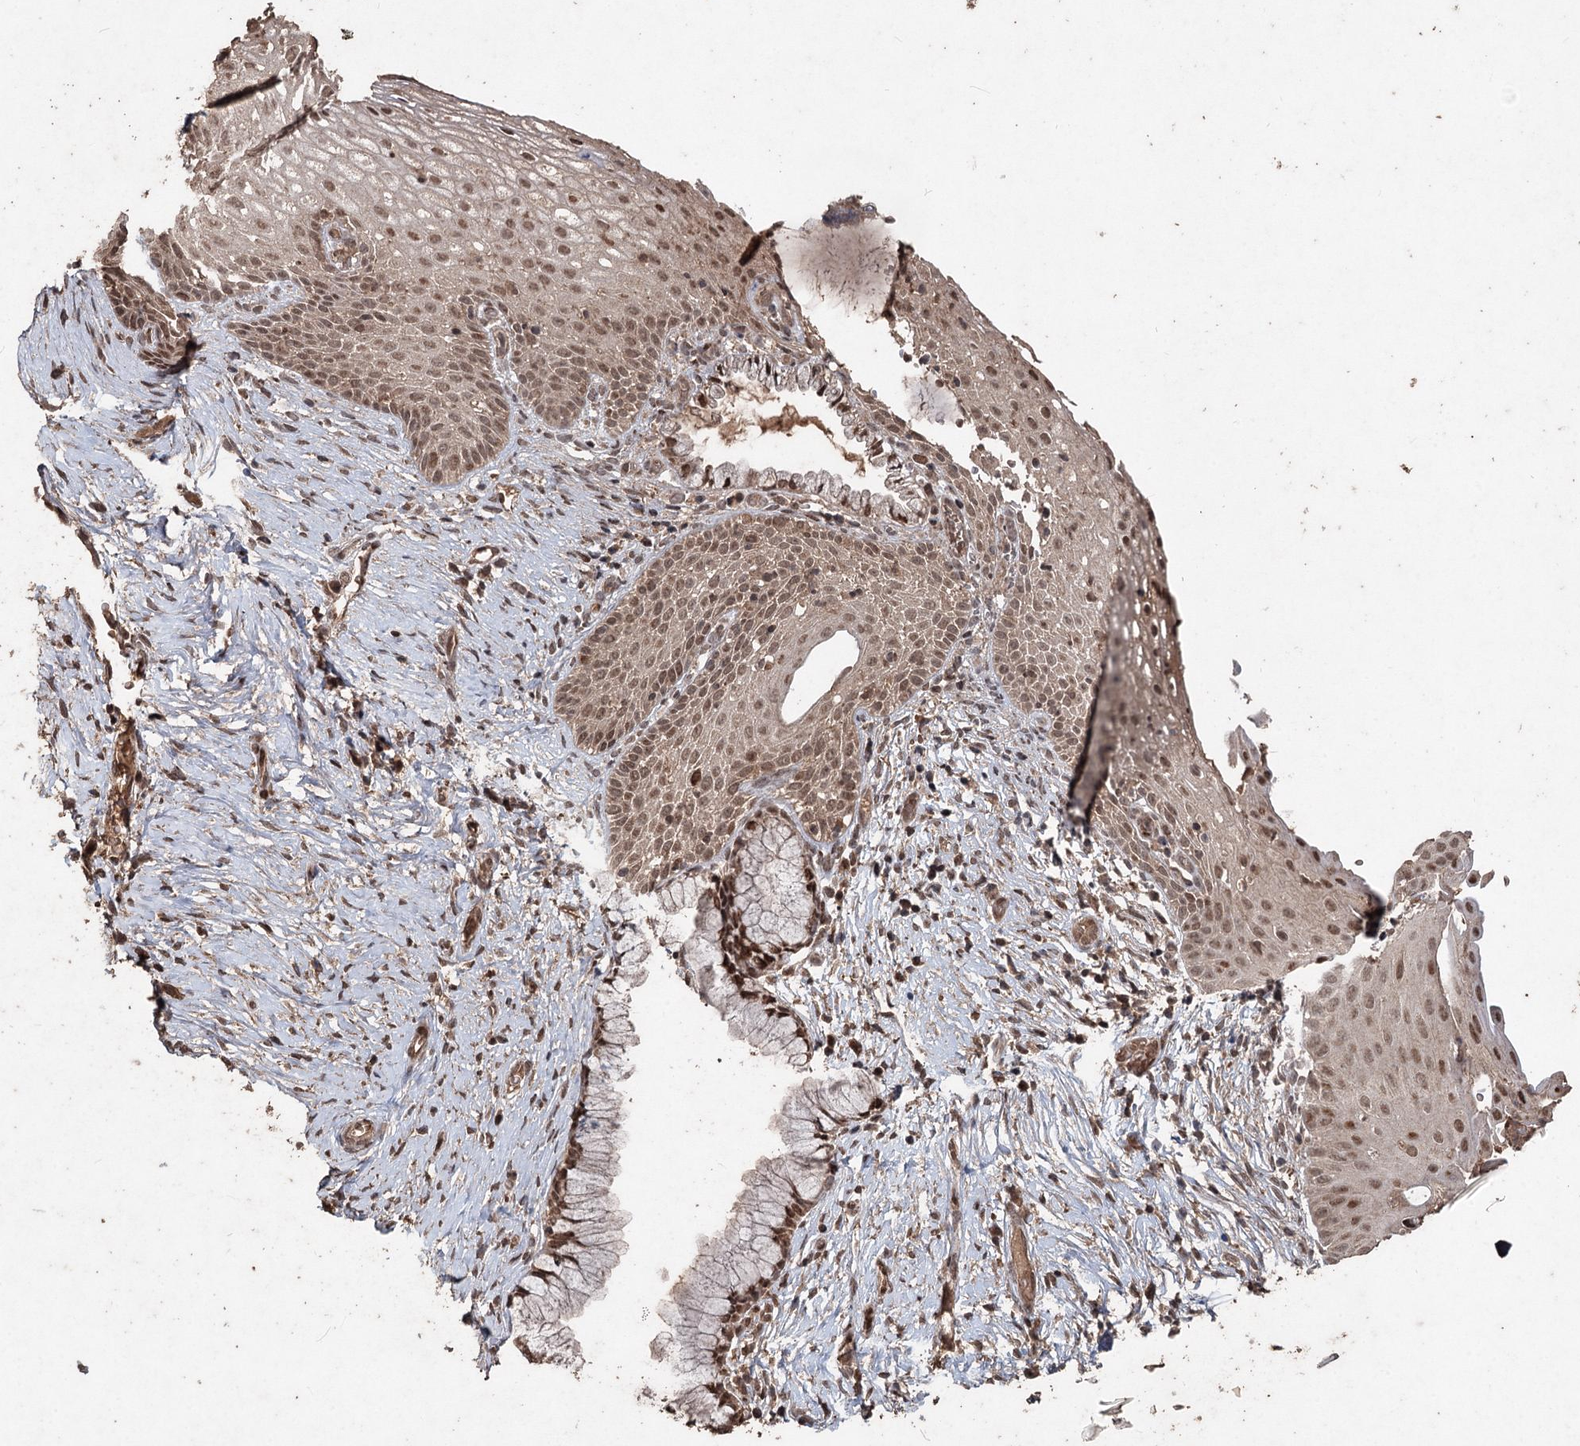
{"staining": {"intensity": "moderate", "quantity": ">75%", "location": "nuclear"}, "tissue": "cervix", "cell_type": "Glandular cells", "image_type": "normal", "snomed": [{"axis": "morphology", "description": "Normal tissue, NOS"}, {"axis": "topography", "description": "Cervix"}], "caption": "Cervix stained for a protein demonstrates moderate nuclear positivity in glandular cells. (IHC, brightfield microscopy, high magnification).", "gene": "FBXO7", "patient": {"sex": "female", "age": 33}}